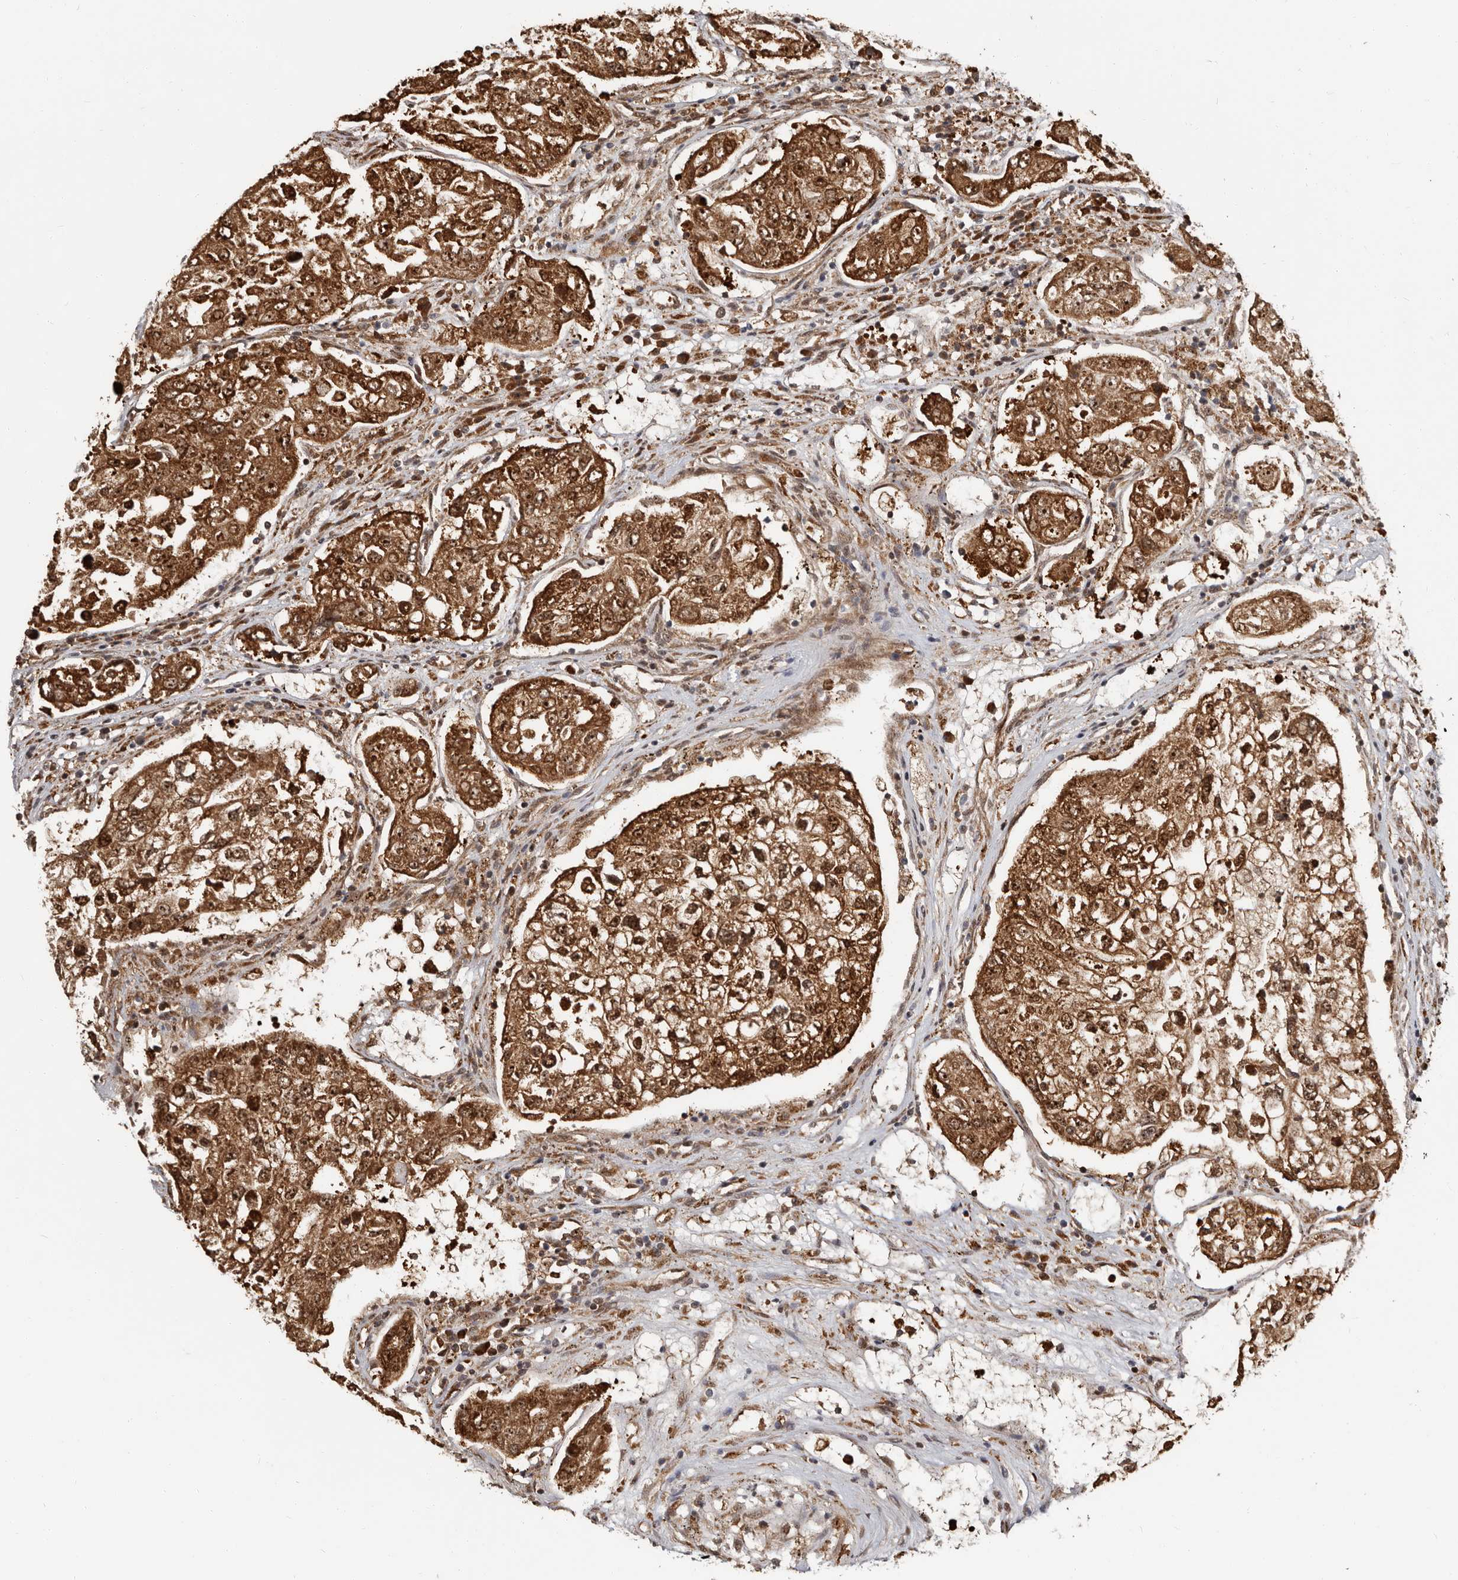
{"staining": {"intensity": "strong", "quantity": ">75%", "location": "cytoplasmic/membranous,nuclear"}, "tissue": "urothelial cancer", "cell_type": "Tumor cells", "image_type": "cancer", "snomed": [{"axis": "morphology", "description": "Urothelial carcinoma, High grade"}, {"axis": "topography", "description": "Lymph node"}, {"axis": "topography", "description": "Urinary bladder"}], "caption": "Immunohistochemical staining of urothelial cancer displays high levels of strong cytoplasmic/membranous and nuclear protein positivity in approximately >75% of tumor cells.", "gene": "APOL6", "patient": {"sex": "male", "age": 51}}